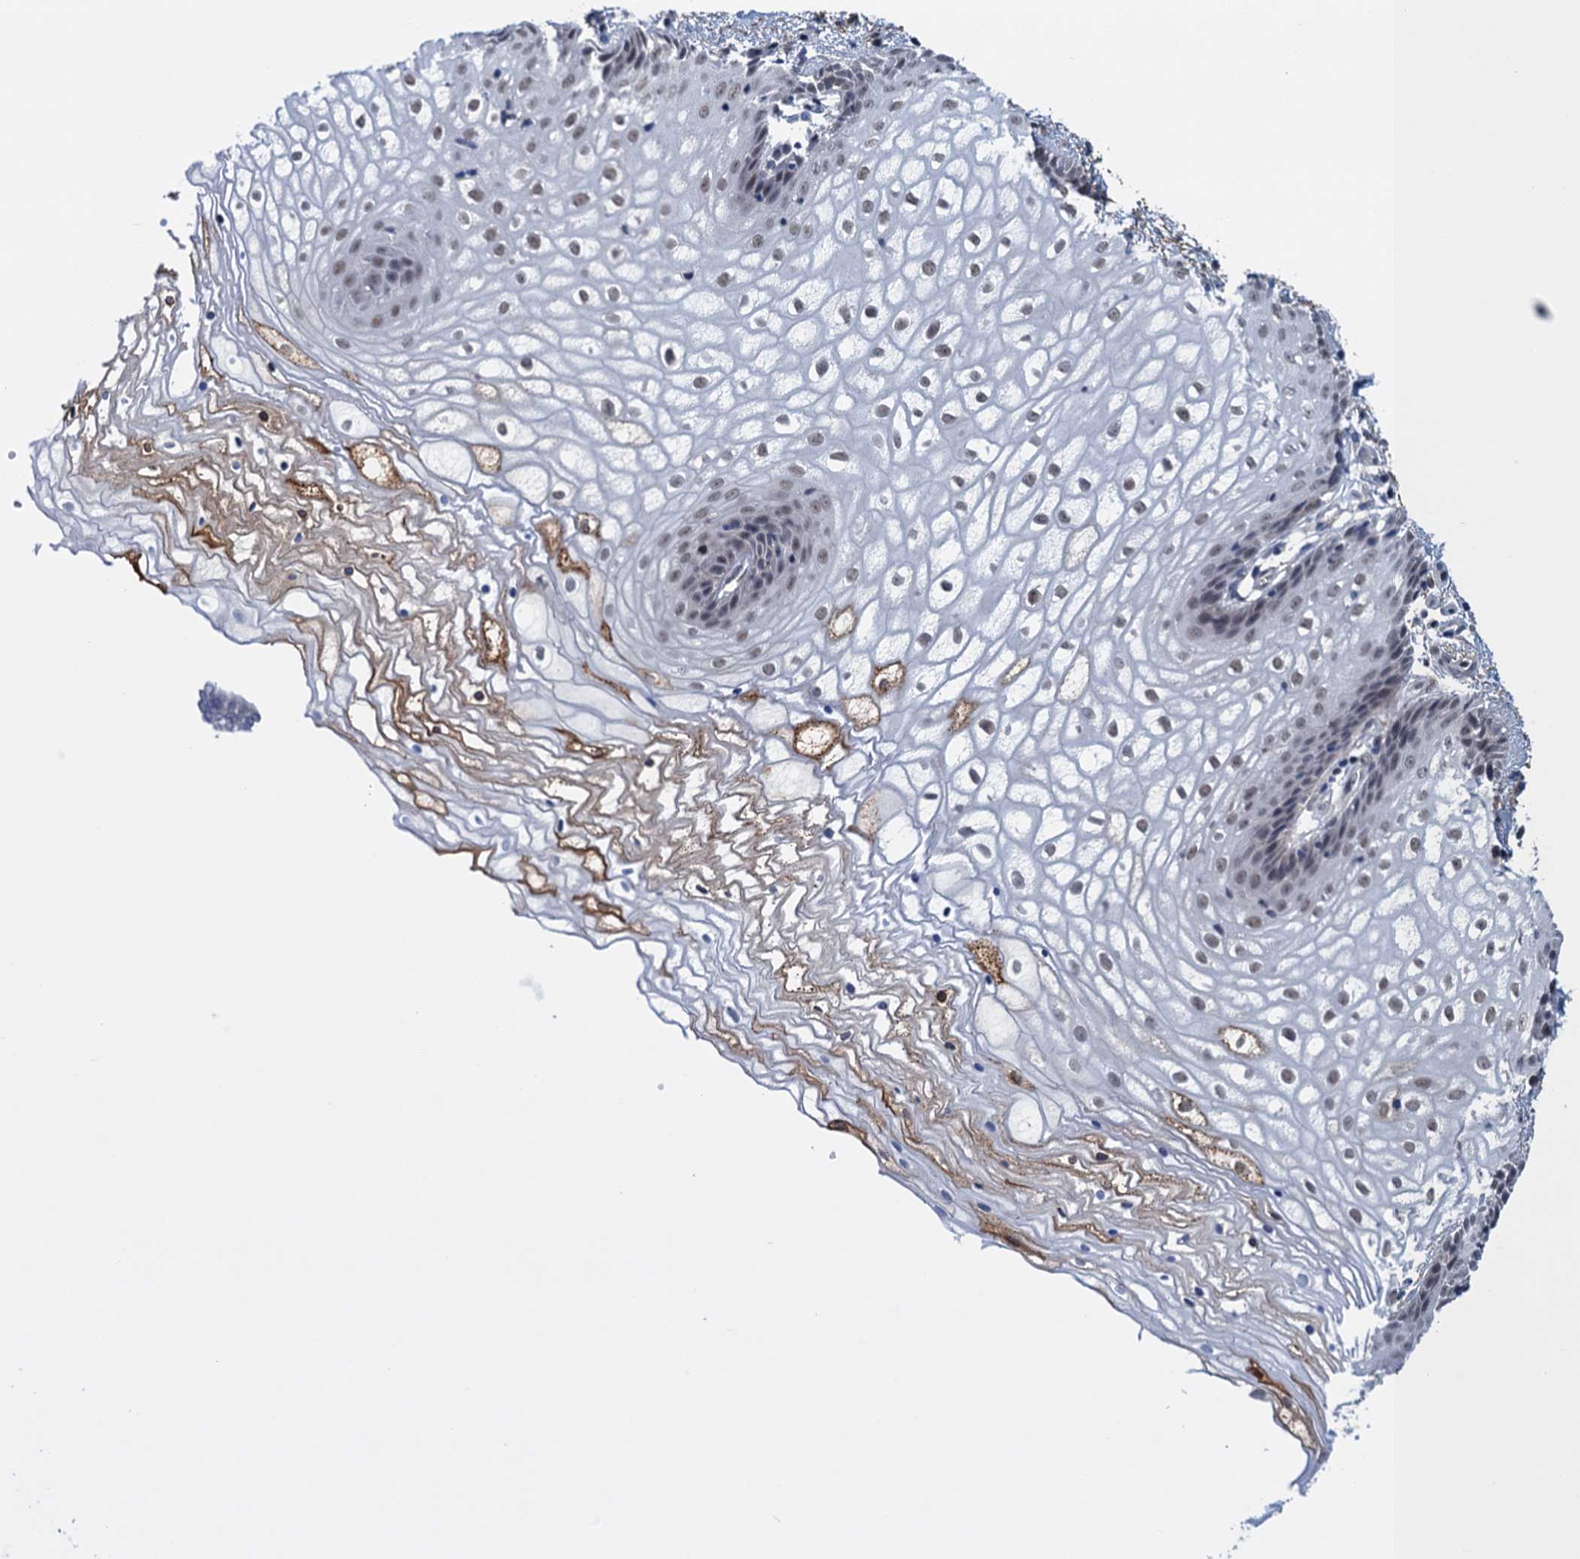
{"staining": {"intensity": "moderate", "quantity": ">75%", "location": "nuclear"}, "tissue": "vagina", "cell_type": "Squamous epithelial cells", "image_type": "normal", "snomed": [{"axis": "morphology", "description": "Normal tissue, NOS"}, {"axis": "topography", "description": "Vagina"}], "caption": "Protein expression analysis of normal vagina shows moderate nuclear positivity in approximately >75% of squamous epithelial cells.", "gene": "SAE1", "patient": {"sex": "female", "age": 34}}